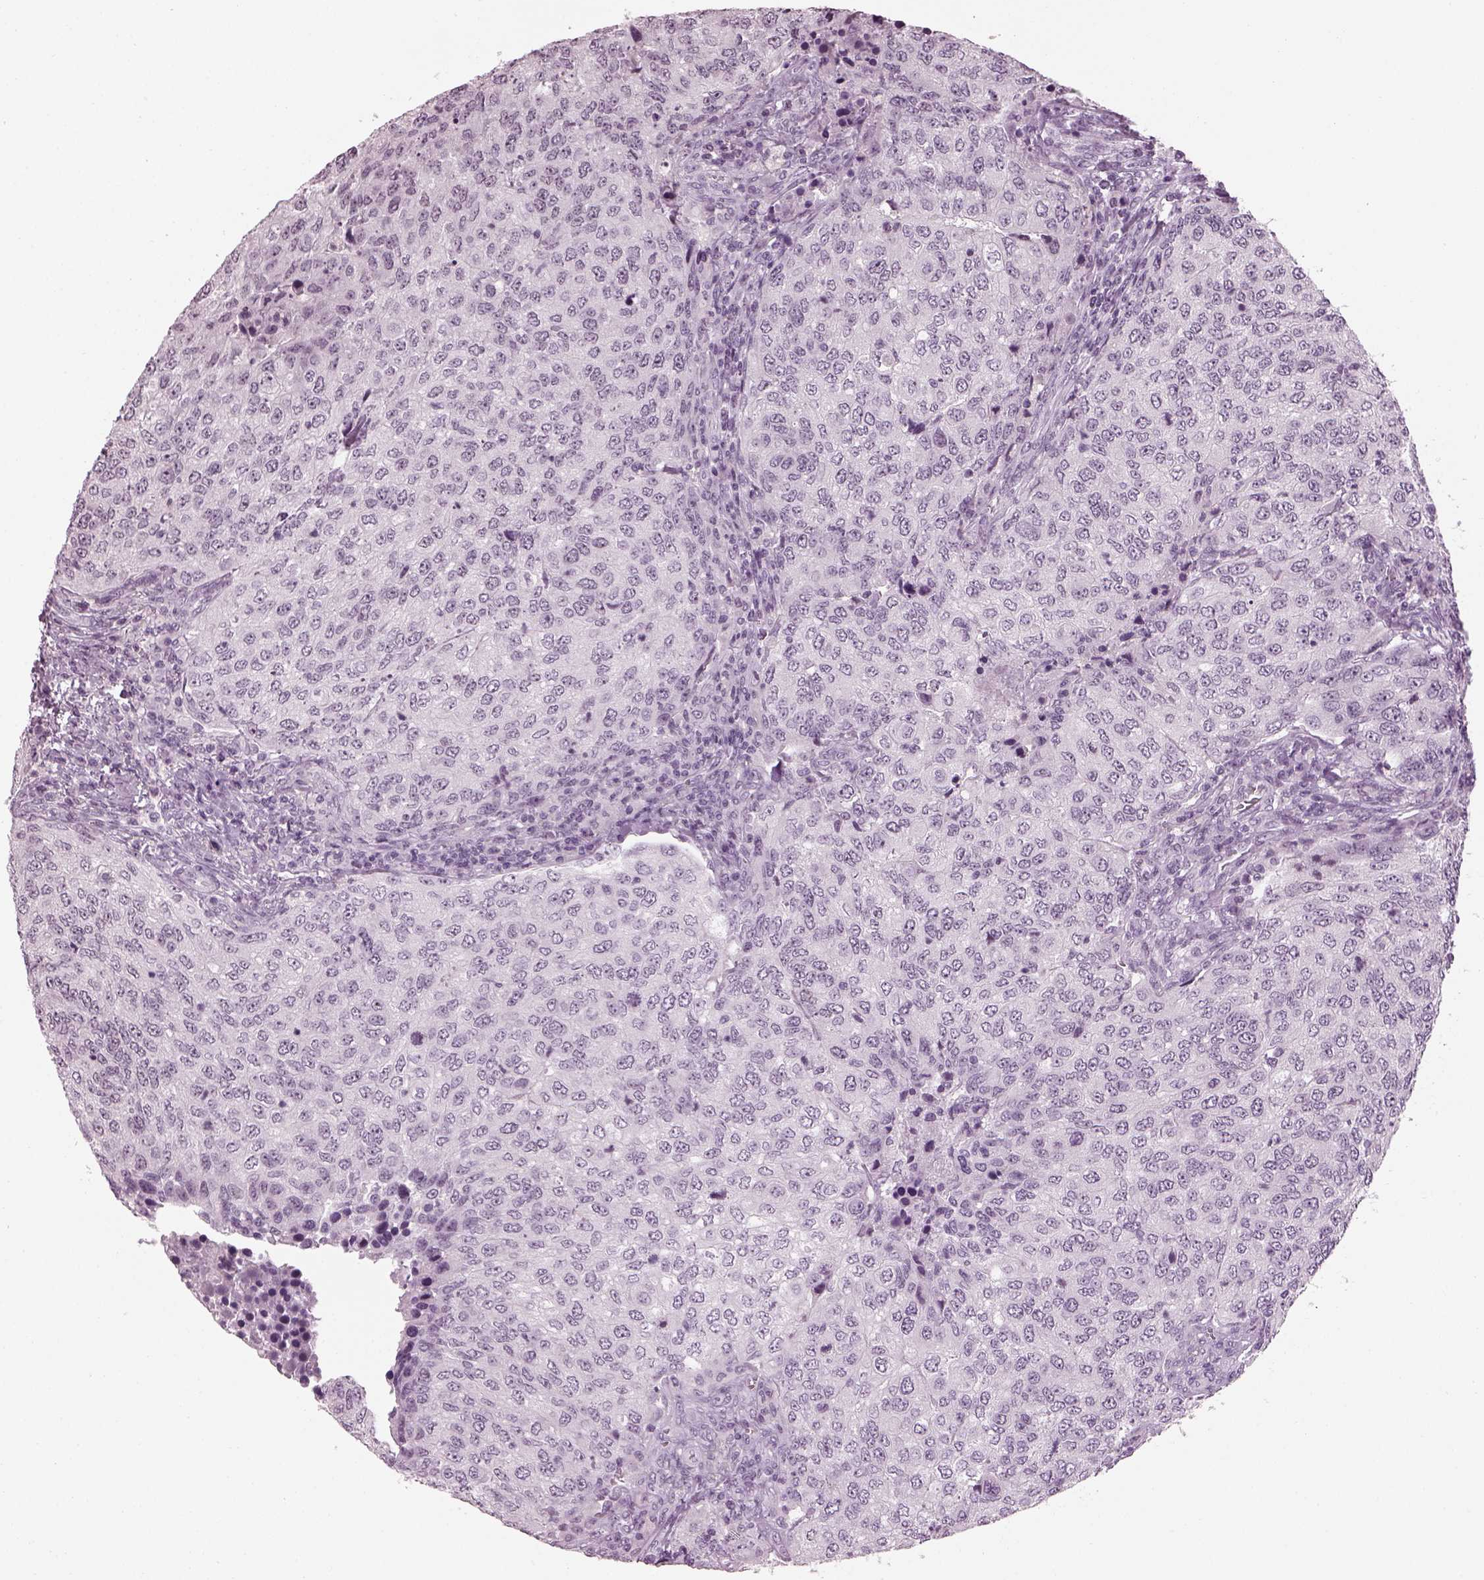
{"staining": {"intensity": "negative", "quantity": "none", "location": "none"}, "tissue": "urothelial cancer", "cell_type": "Tumor cells", "image_type": "cancer", "snomed": [{"axis": "morphology", "description": "Urothelial carcinoma, High grade"}, {"axis": "topography", "description": "Urinary bladder"}], "caption": "Tumor cells show no significant positivity in urothelial carcinoma (high-grade).", "gene": "ADGRG2", "patient": {"sex": "female", "age": 78}}